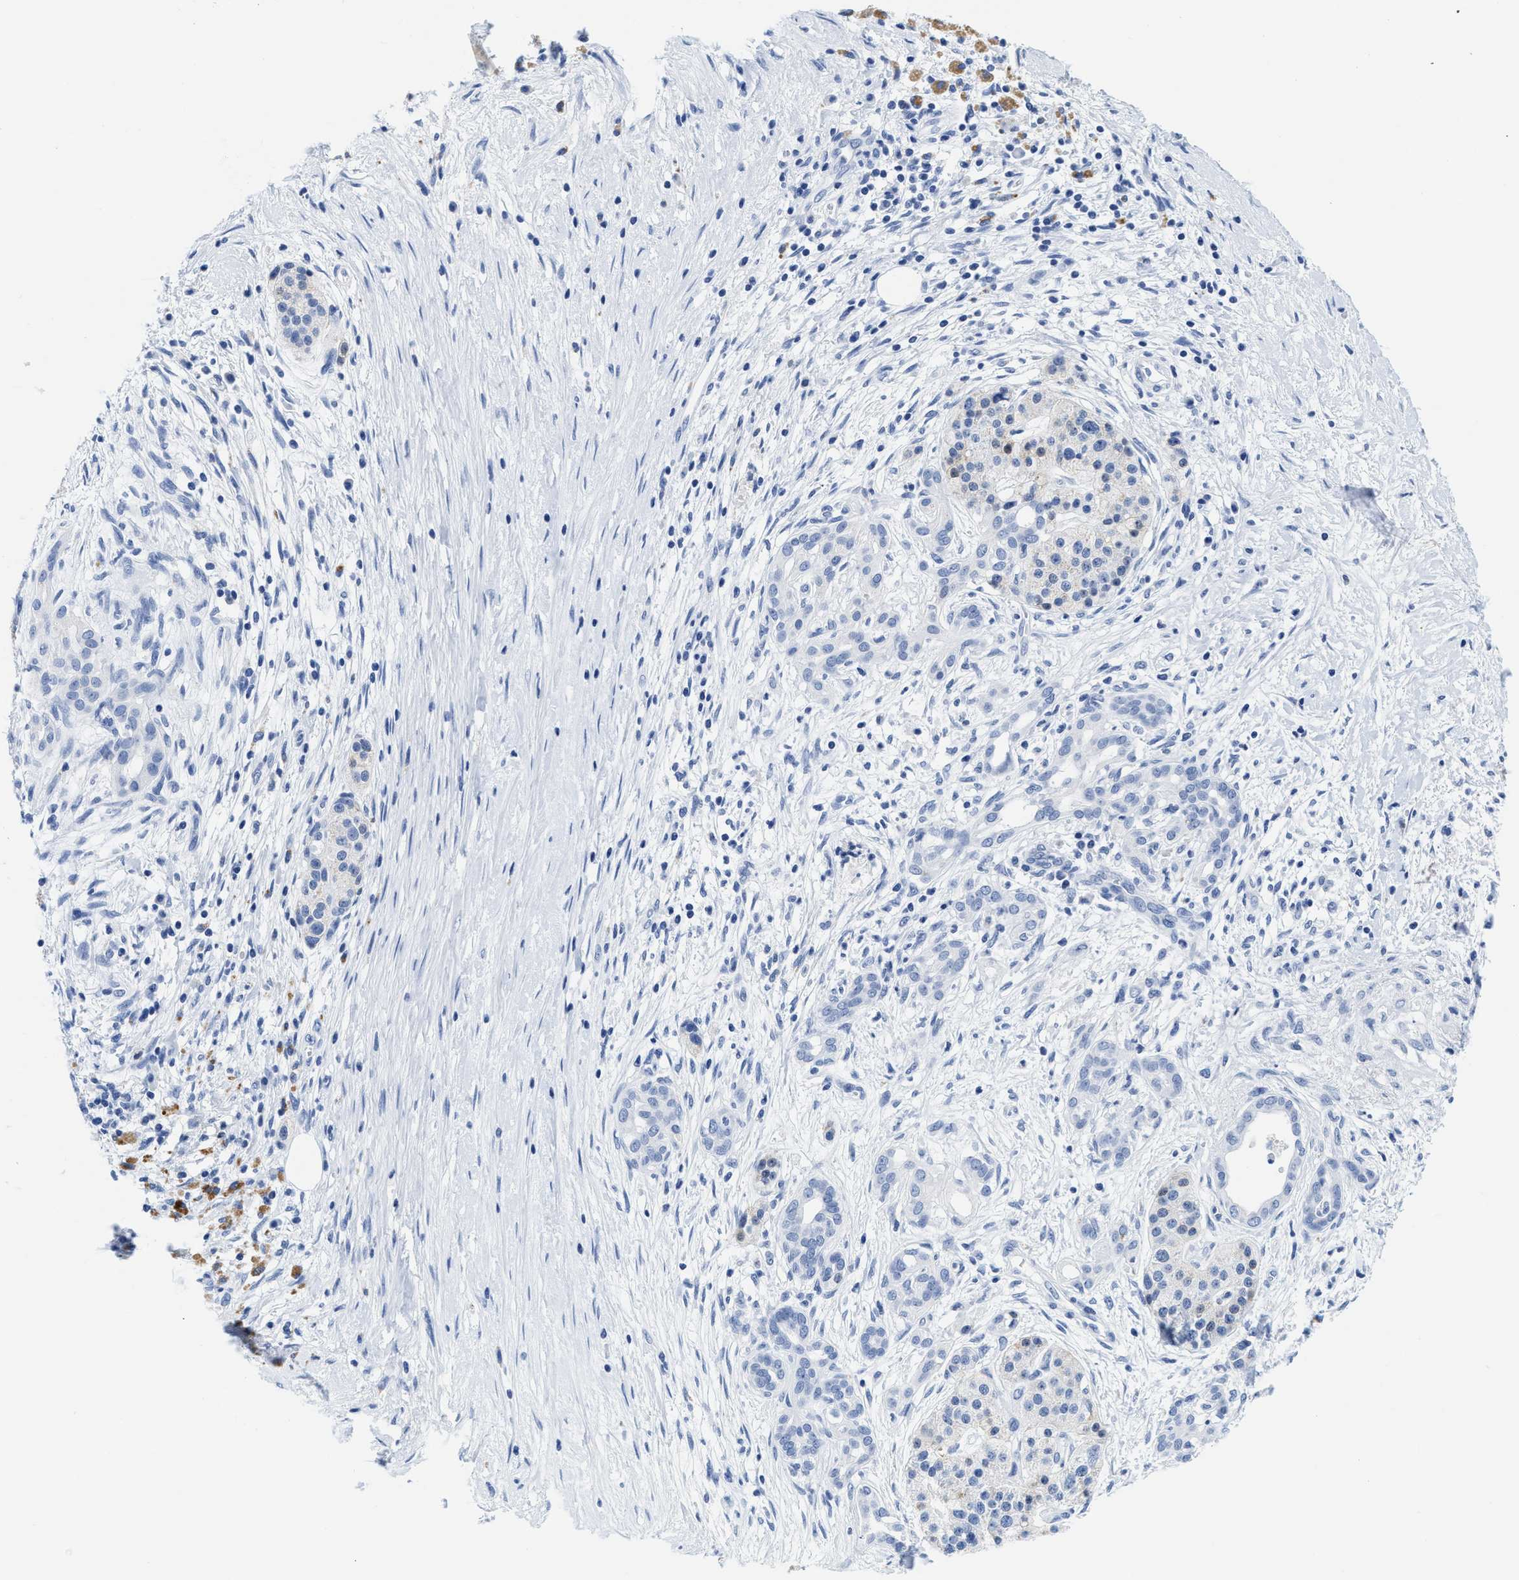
{"staining": {"intensity": "negative", "quantity": "none", "location": "none"}, "tissue": "pancreatic cancer", "cell_type": "Tumor cells", "image_type": "cancer", "snomed": [{"axis": "morphology", "description": "Adenocarcinoma, NOS"}, {"axis": "topography", "description": "Pancreas"}], "caption": "A micrograph of pancreatic cancer (adenocarcinoma) stained for a protein exhibits no brown staining in tumor cells.", "gene": "TTC3", "patient": {"sex": "male", "age": 58}}